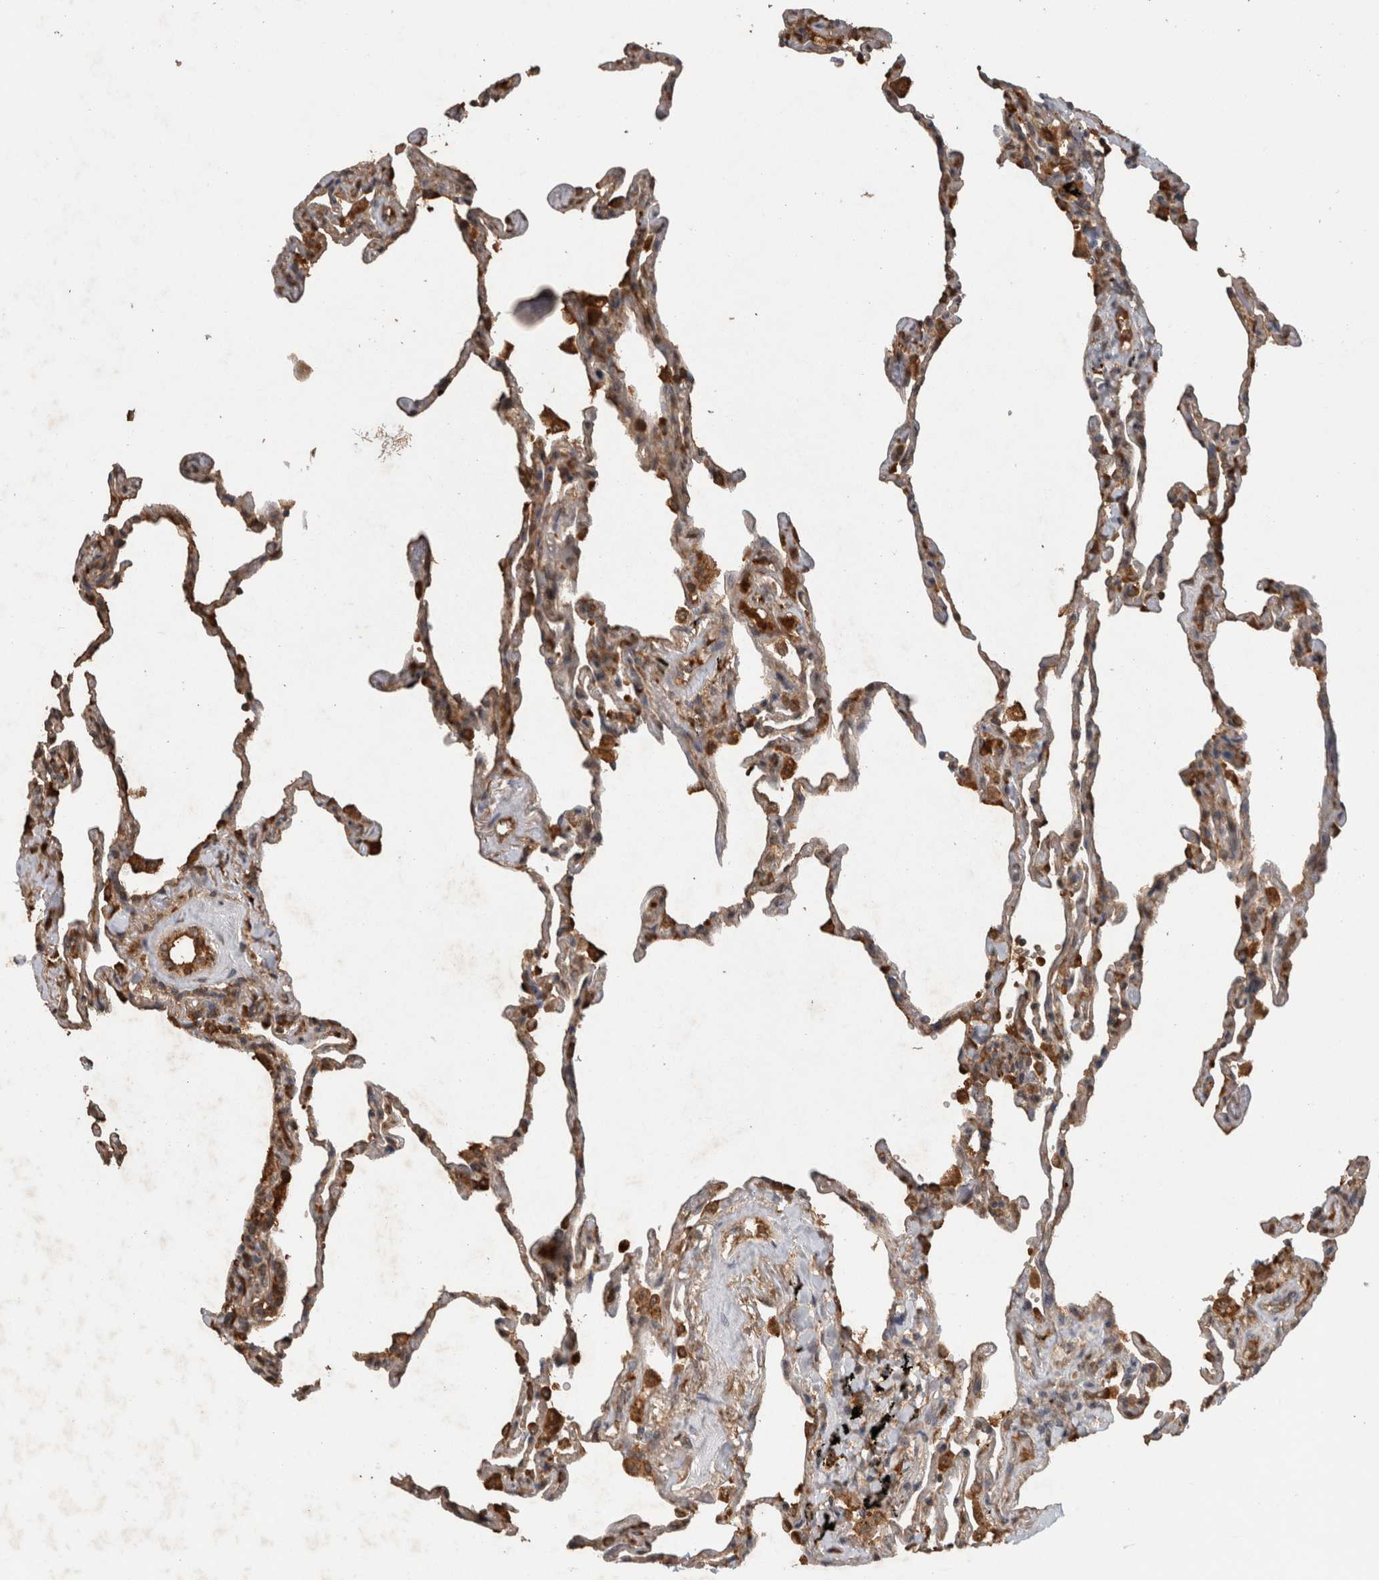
{"staining": {"intensity": "strong", "quantity": "25%-75%", "location": "cytoplasmic/membranous,nuclear"}, "tissue": "lung", "cell_type": "Alveolar cells", "image_type": "normal", "snomed": [{"axis": "morphology", "description": "Normal tissue, NOS"}, {"axis": "topography", "description": "Lung"}], "caption": "Human lung stained for a protein (brown) reveals strong cytoplasmic/membranous,nuclear positive expression in approximately 25%-75% of alveolar cells.", "gene": "ADGRL3", "patient": {"sex": "male", "age": 59}}